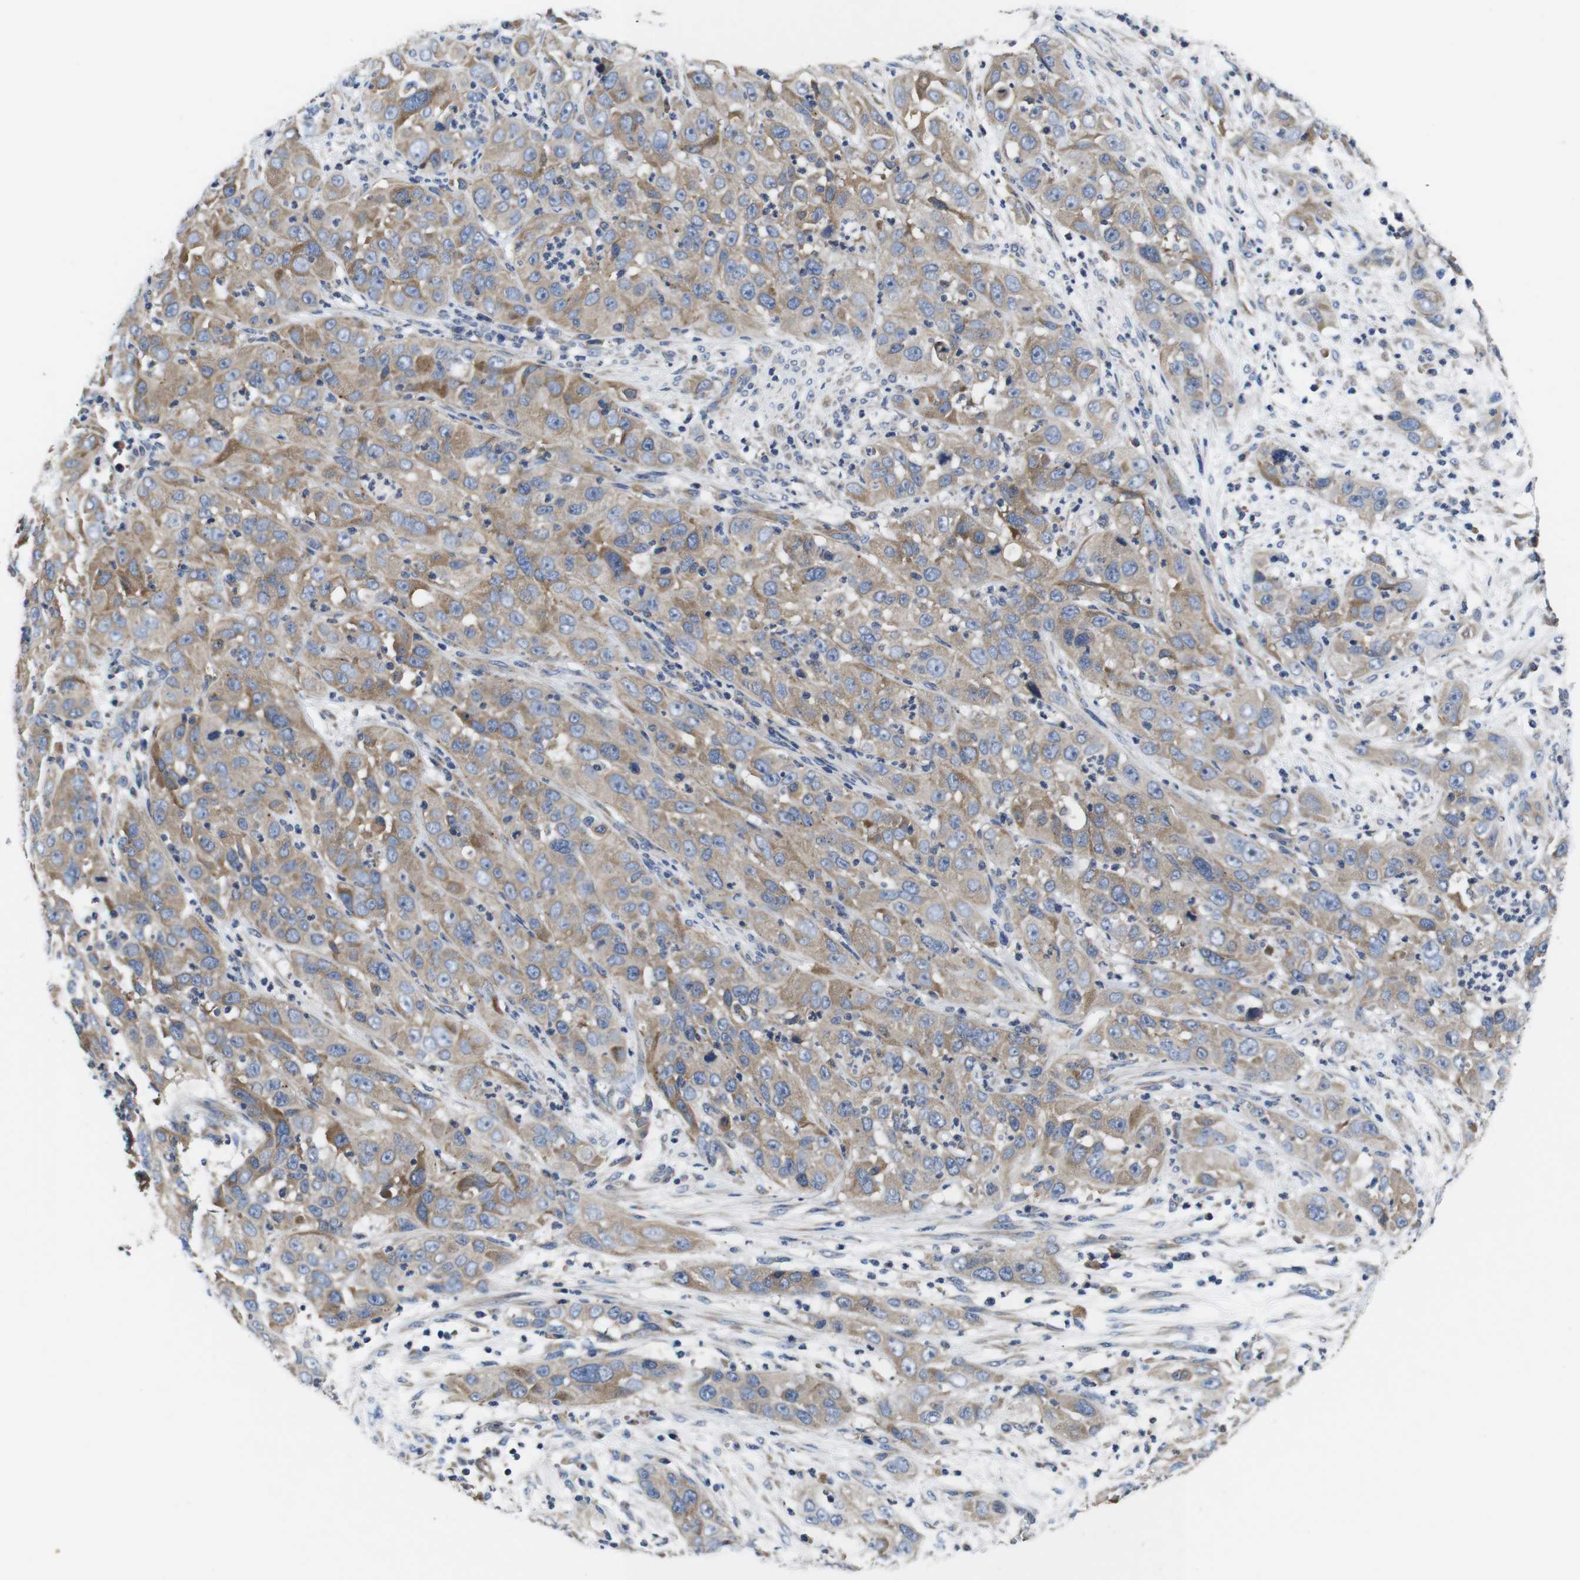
{"staining": {"intensity": "moderate", "quantity": ">75%", "location": "cytoplasmic/membranous"}, "tissue": "cervical cancer", "cell_type": "Tumor cells", "image_type": "cancer", "snomed": [{"axis": "morphology", "description": "Squamous cell carcinoma, NOS"}, {"axis": "topography", "description": "Cervix"}], "caption": "Immunohistochemical staining of human cervical cancer (squamous cell carcinoma) exhibits moderate cytoplasmic/membranous protein staining in about >75% of tumor cells.", "gene": "MARCHF7", "patient": {"sex": "female", "age": 32}}